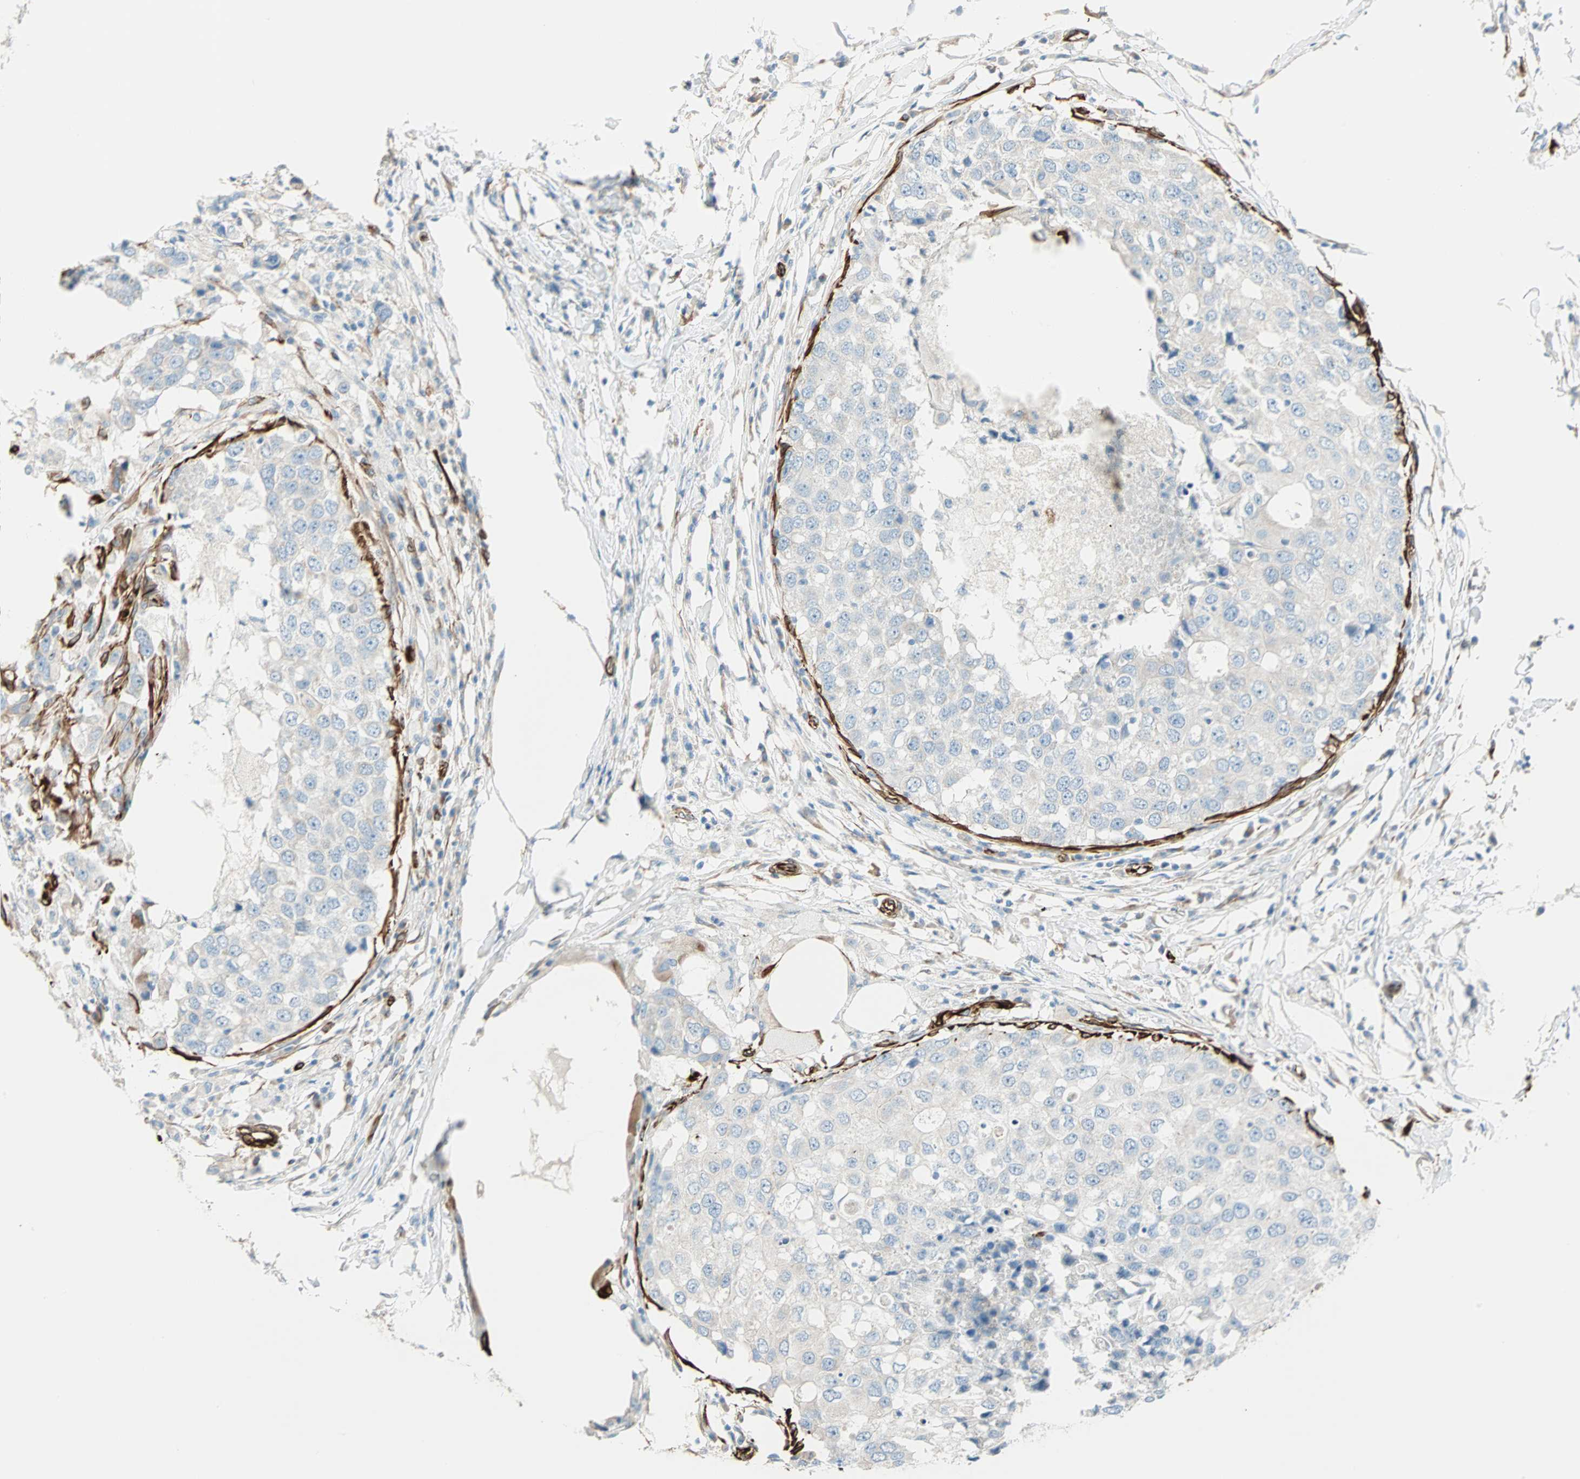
{"staining": {"intensity": "negative", "quantity": "none", "location": "none"}, "tissue": "breast cancer", "cell_type": "Tumor cells", "image_type": "cancer", "snomed": [{"axis": "morphology", "description": "Duct carcinoma"}, {"axis": "topography", "description": "Breast"}], "caption": "A micrograph of breast cancer stained for a protein displays no brown staining in tumor cells.", "gene": "NES", "patient": {"sex": "female", "age": 27}}